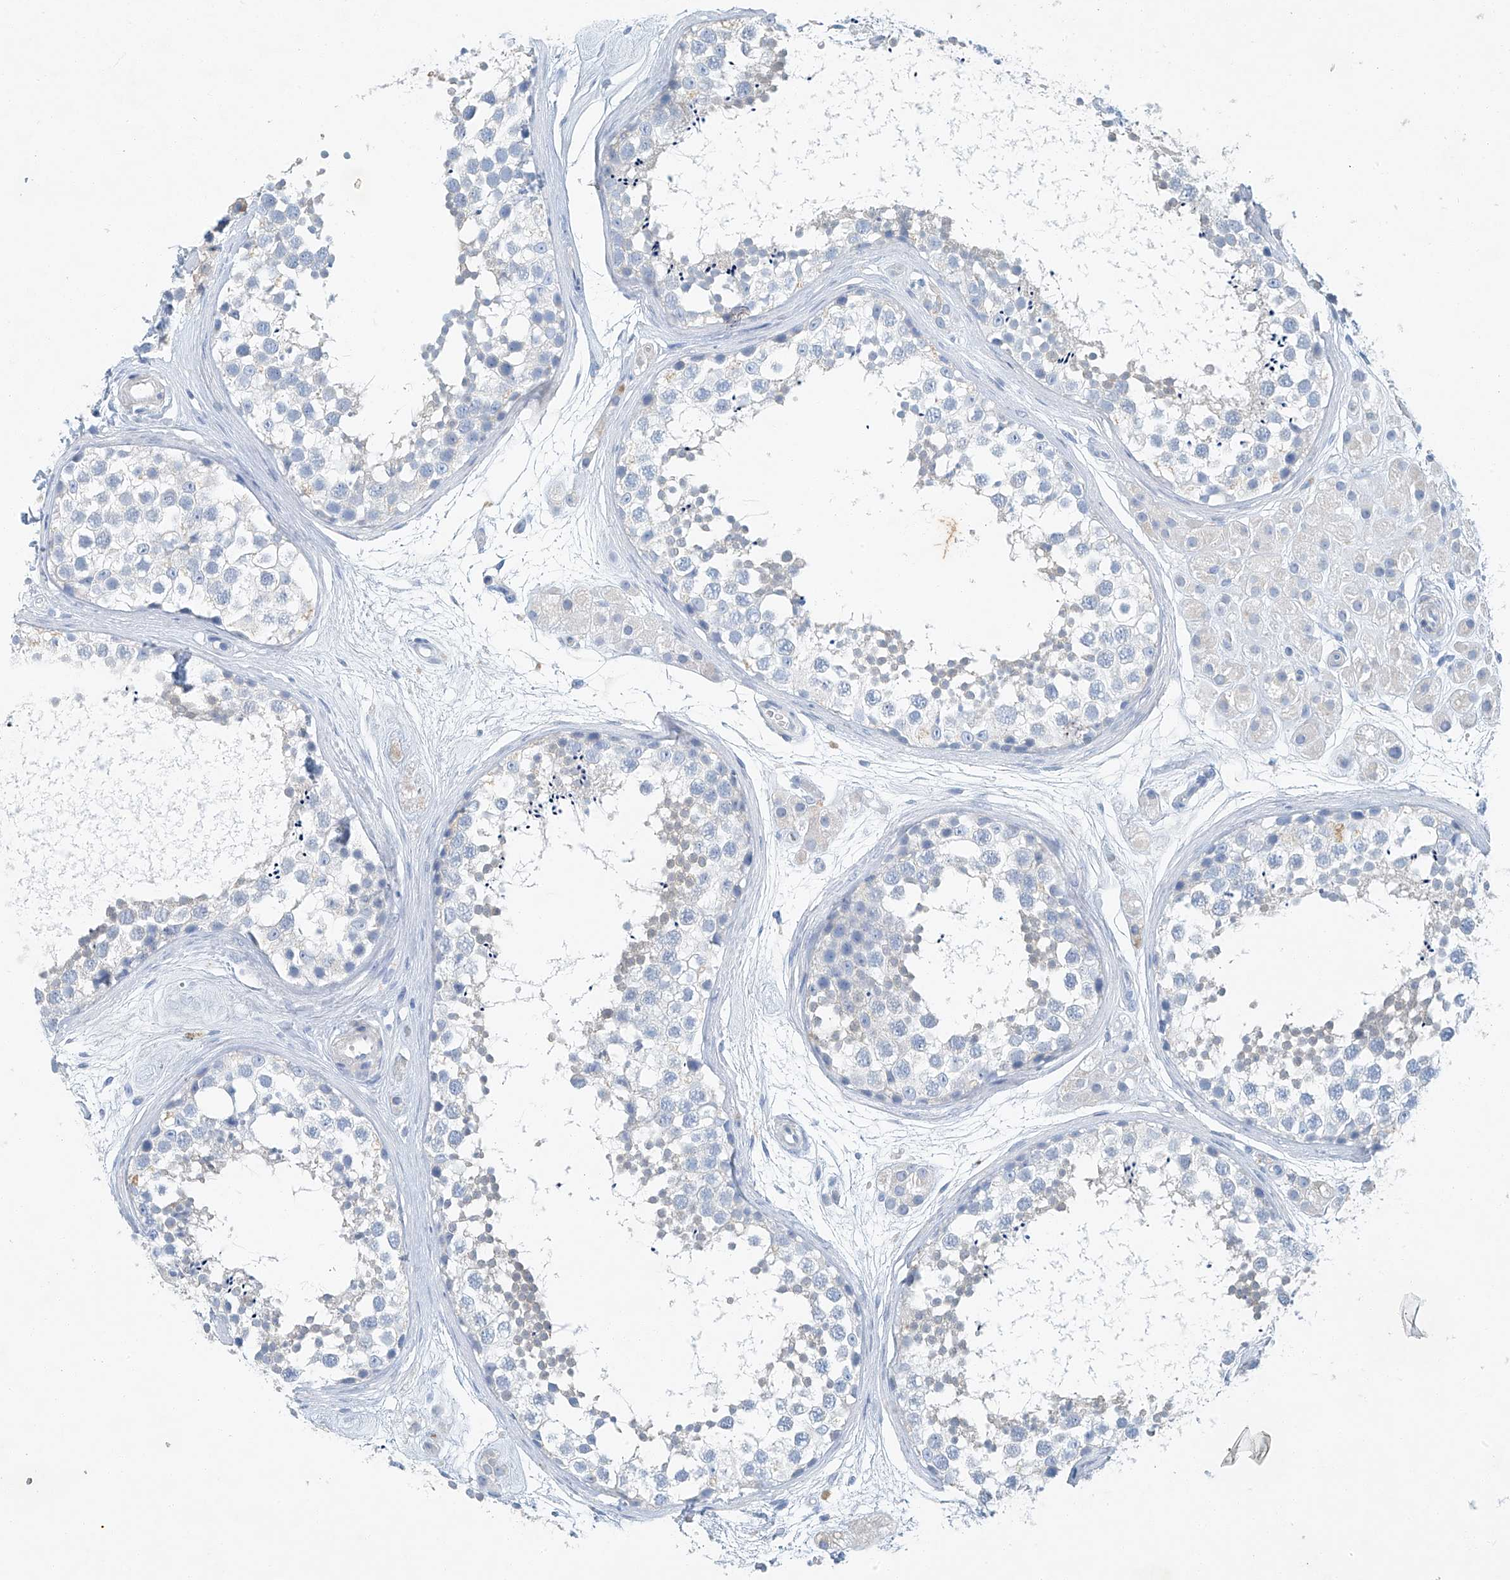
{"staining": {"intensity": "negative", "quantity": "none", "location": "none"}, "tissue": "testis", "cell_type": "Cells in seminiferous ducts", "image_type": "normal", "snomed": [{"axis": "morphology", "description": "Normal tissue, NOS"}, {"axis": "topography", "description": "Testis"}], "caption": "An immunohistochemistry micrograph of unremarkable testis is shown. There is no staining in cells in seminiferous ducts of testis. Nuclei are stained in blue.", "gene": "C1orf87", "patient": {"sex": "male", "age": 56}}